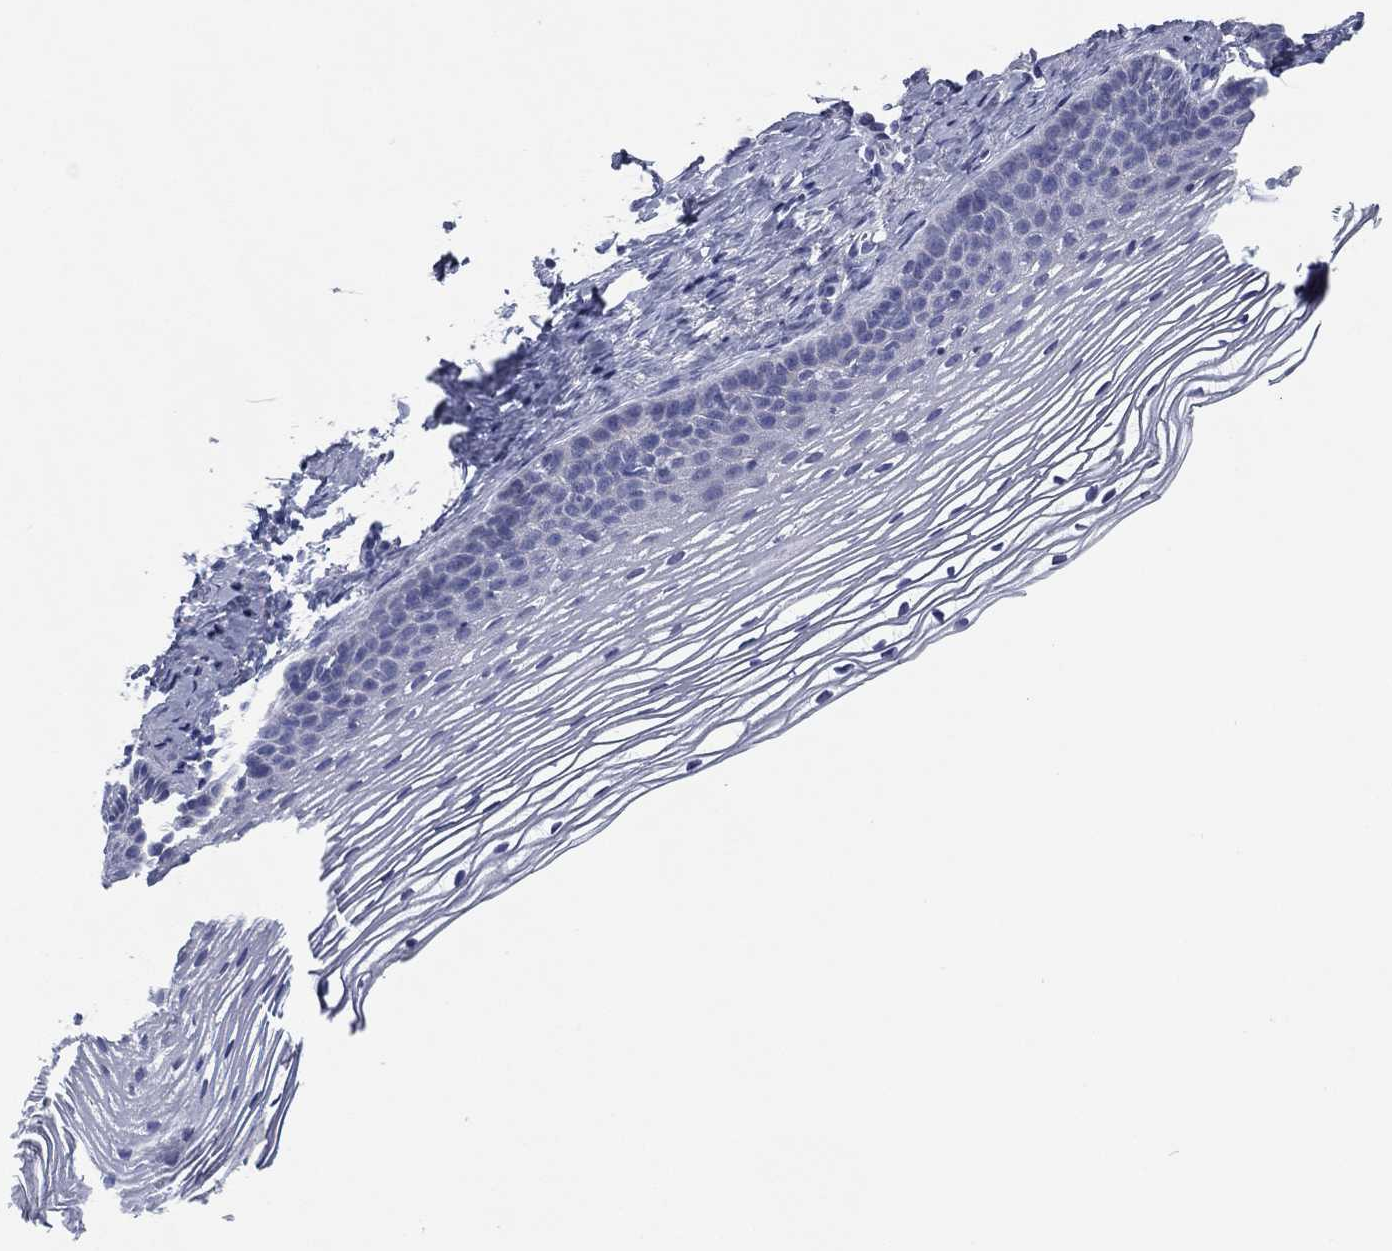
{"staining": {"intensity": "negative", "quantity": "none", "location": "none"}, "tissue": "cervix", "cell_type": "Squamous epithelial cells", "image_type": "normal", "snomed": [{"axis": "morphology", "description": "Normal tissue, NOS"}, {"axis": "topography", "description": "Cervix"}], "caption": "Cervix stained for a protein using immunohistochemistry demonstrates no staining squamous epithelial cells.", "gene": "FCER2", "patient": {"sex": "female", "age": 39}}